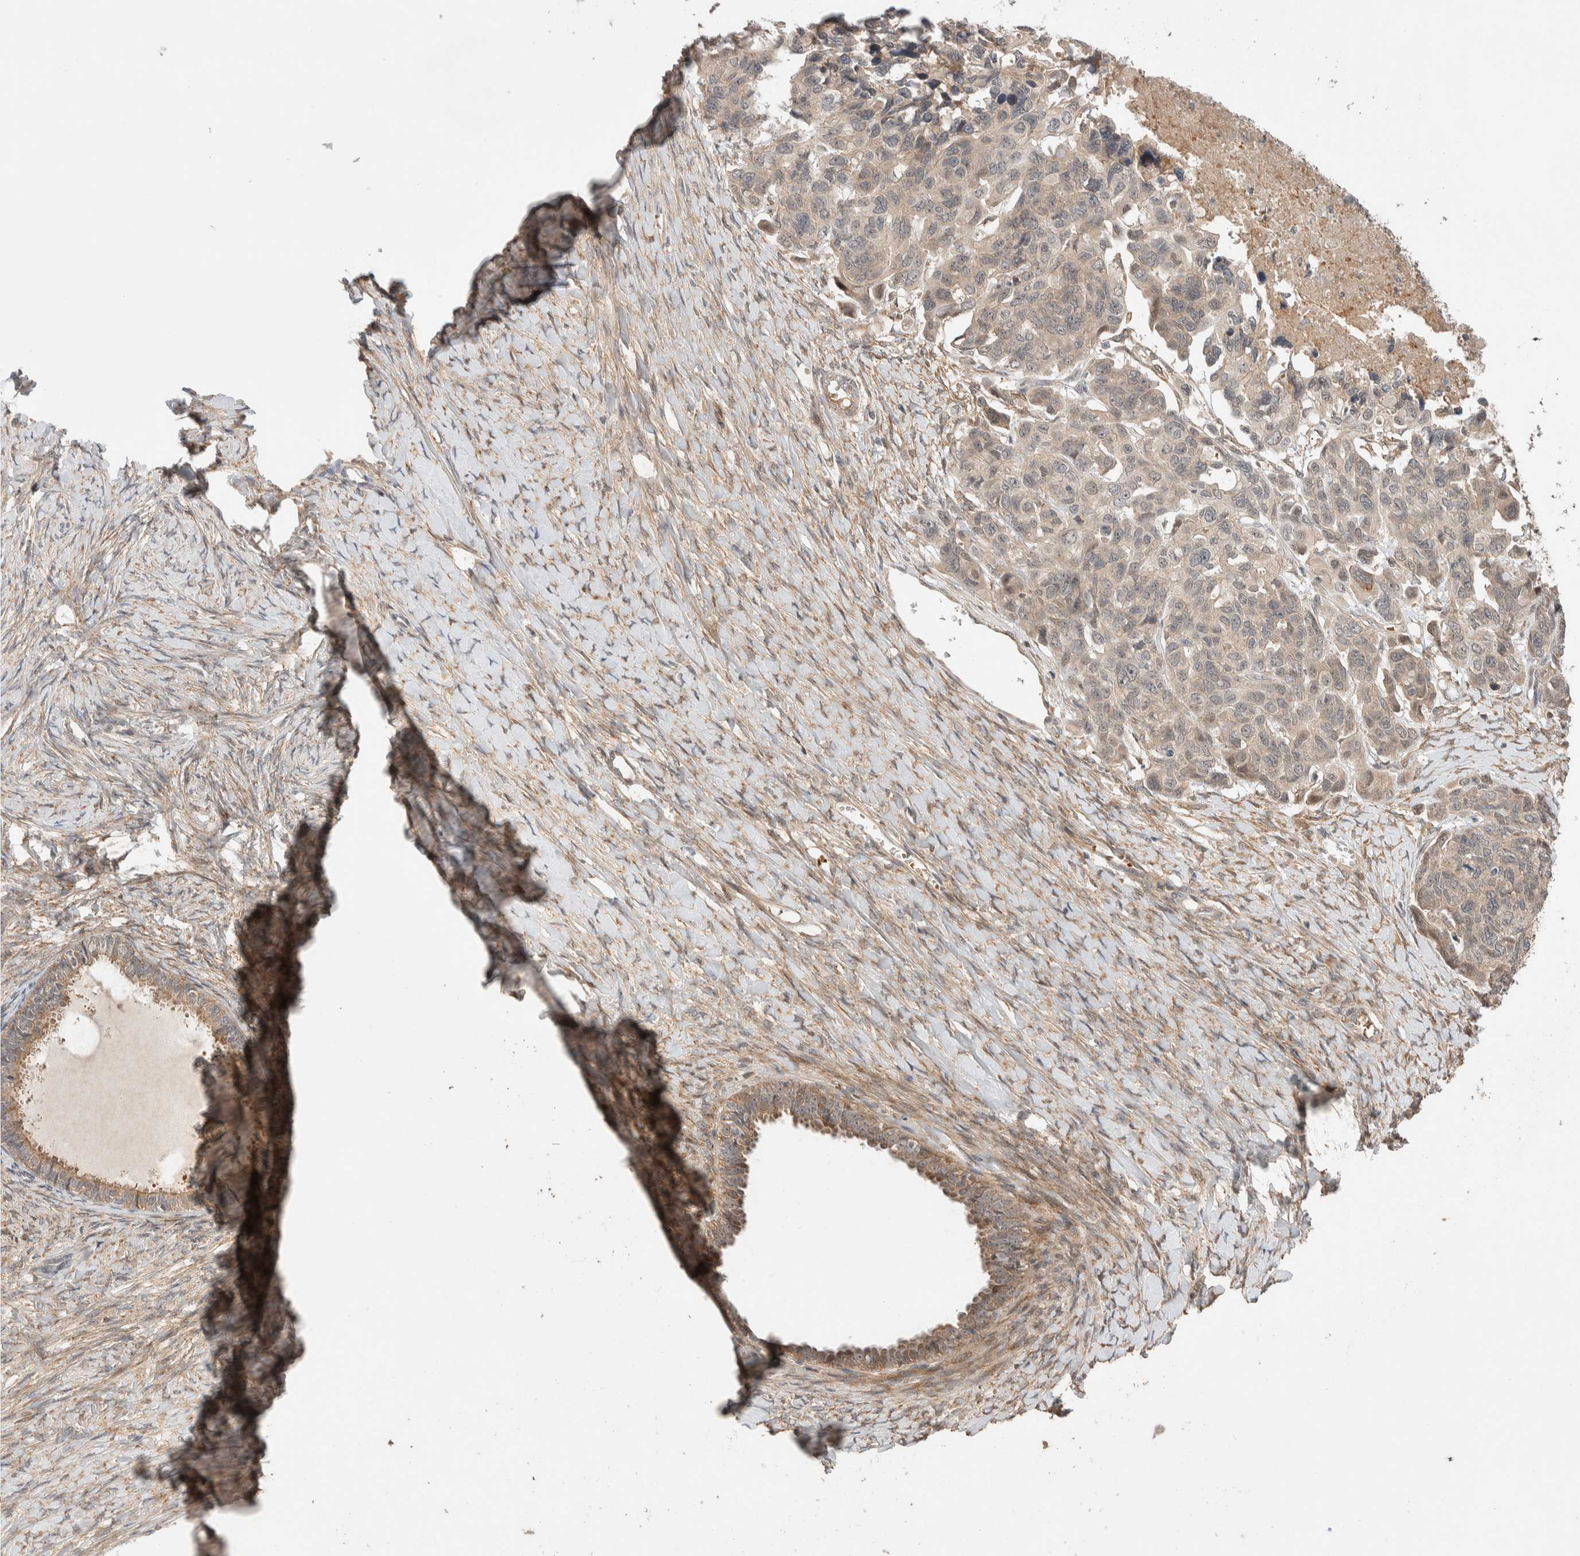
{"staining": {"intensity": "weak", "quantity": "25%-75%", "location": "cytoplasmic/membranous"}, "tissue": "ovarian cancer", "cell_type": "Tumor cells", "image_type": "cancer", "snomed": [{"axis": "morphology", "description": "Cystadenocarcinoma, serous, NOS"}, {"axis": "topography", "description": "Ovary"}], "caption": "Serous cystadenocarcinoma (ovarian) stained with a brown dye exhibits weak cytoplasmic/membranous positive positivity in approximately 25%-75% of tumor cells.", "gene": "CASK", "patient": {"sex": "female", "age": 79}}